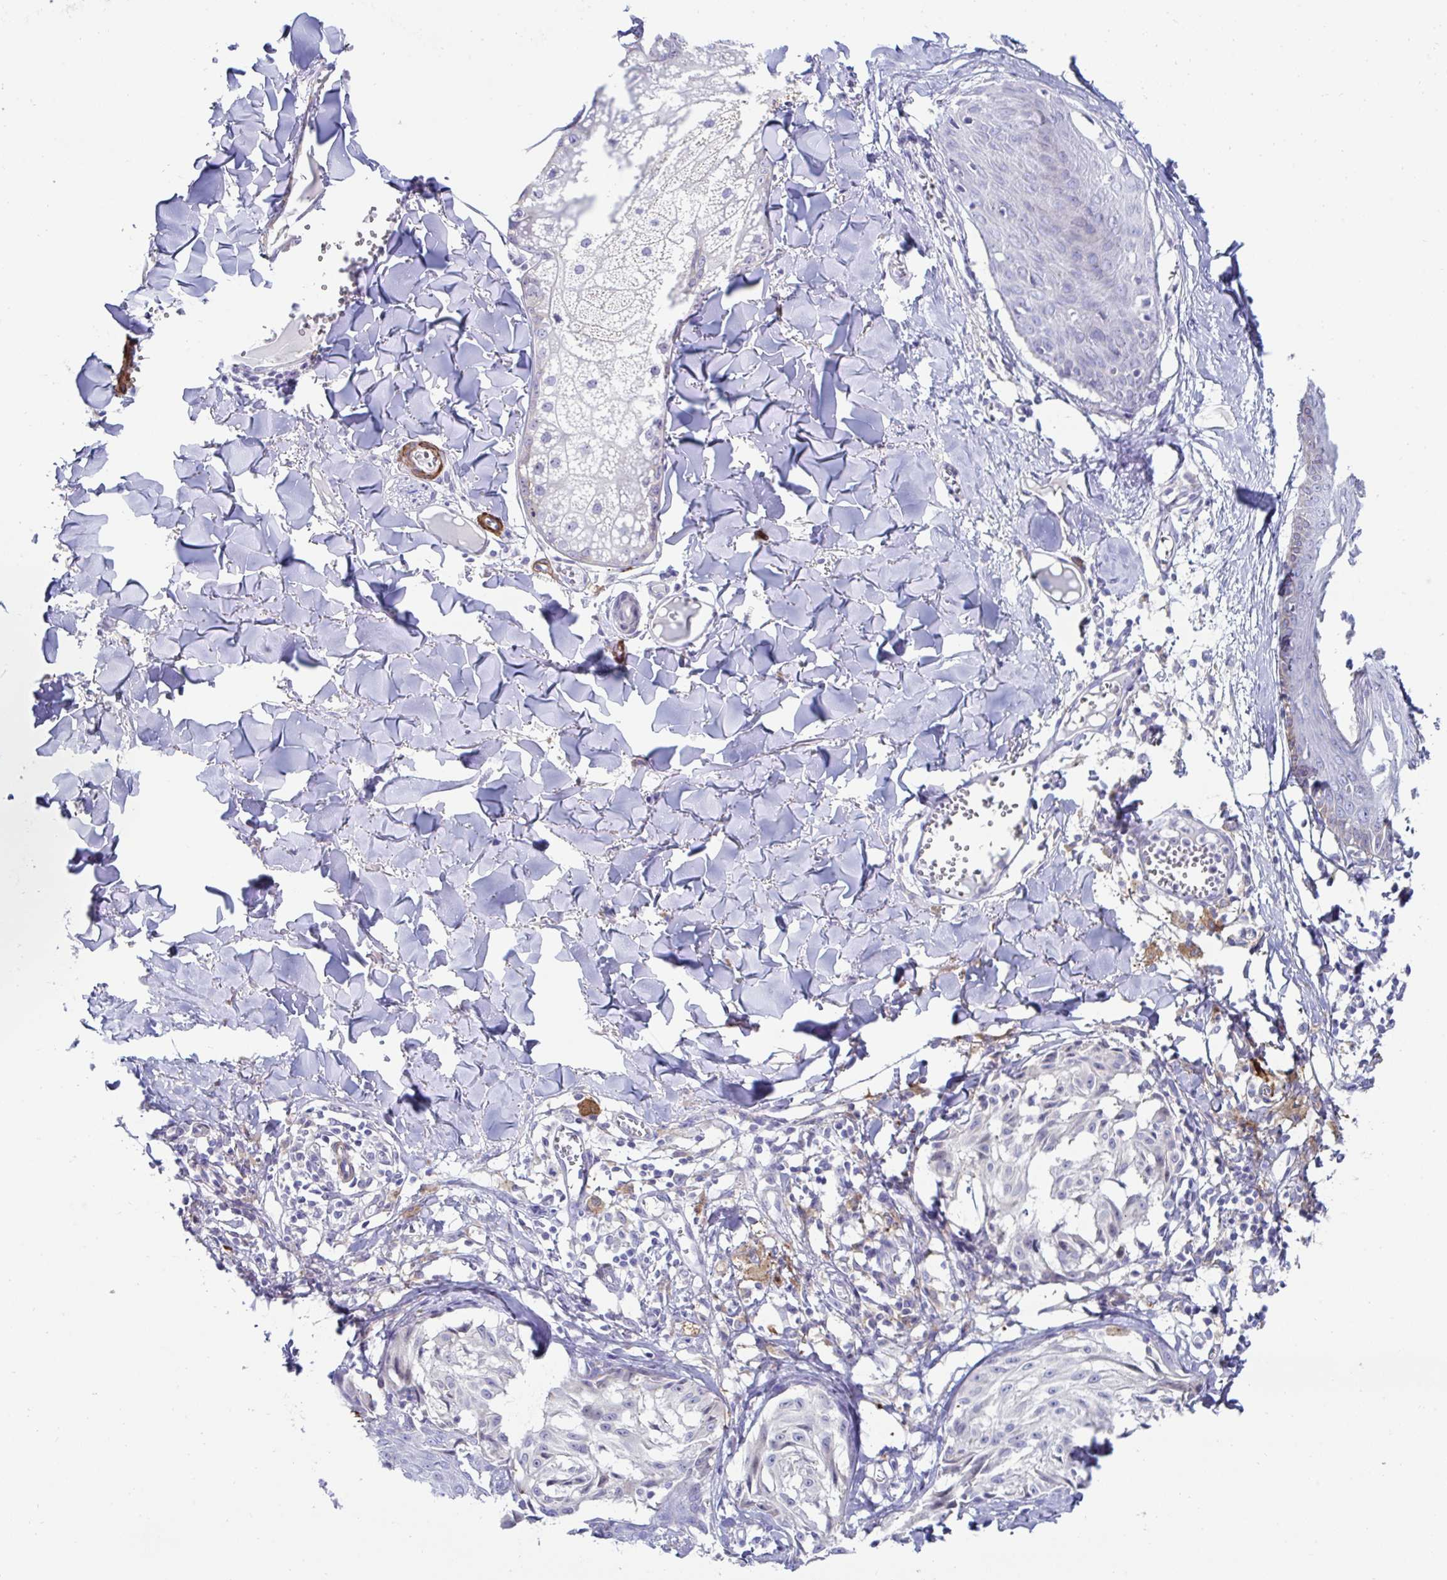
{"staining": {"intensity": "negative", "quantity": "none", "location": "none"}, "tissue": "melanoma", "cell_type": "Tumor cells", "image_type": "cancer", "snomed": [{"axis": "morphology", "description": "Malignant melanoma, NOS"}, {"axis": "topography", "description": "Skin"}], "caption": "The photomicrograph shows no significant positivity in tumor cells of melanoma.", "gene": "FBXL13", "patient": {"sex": "female", "age": 43}}